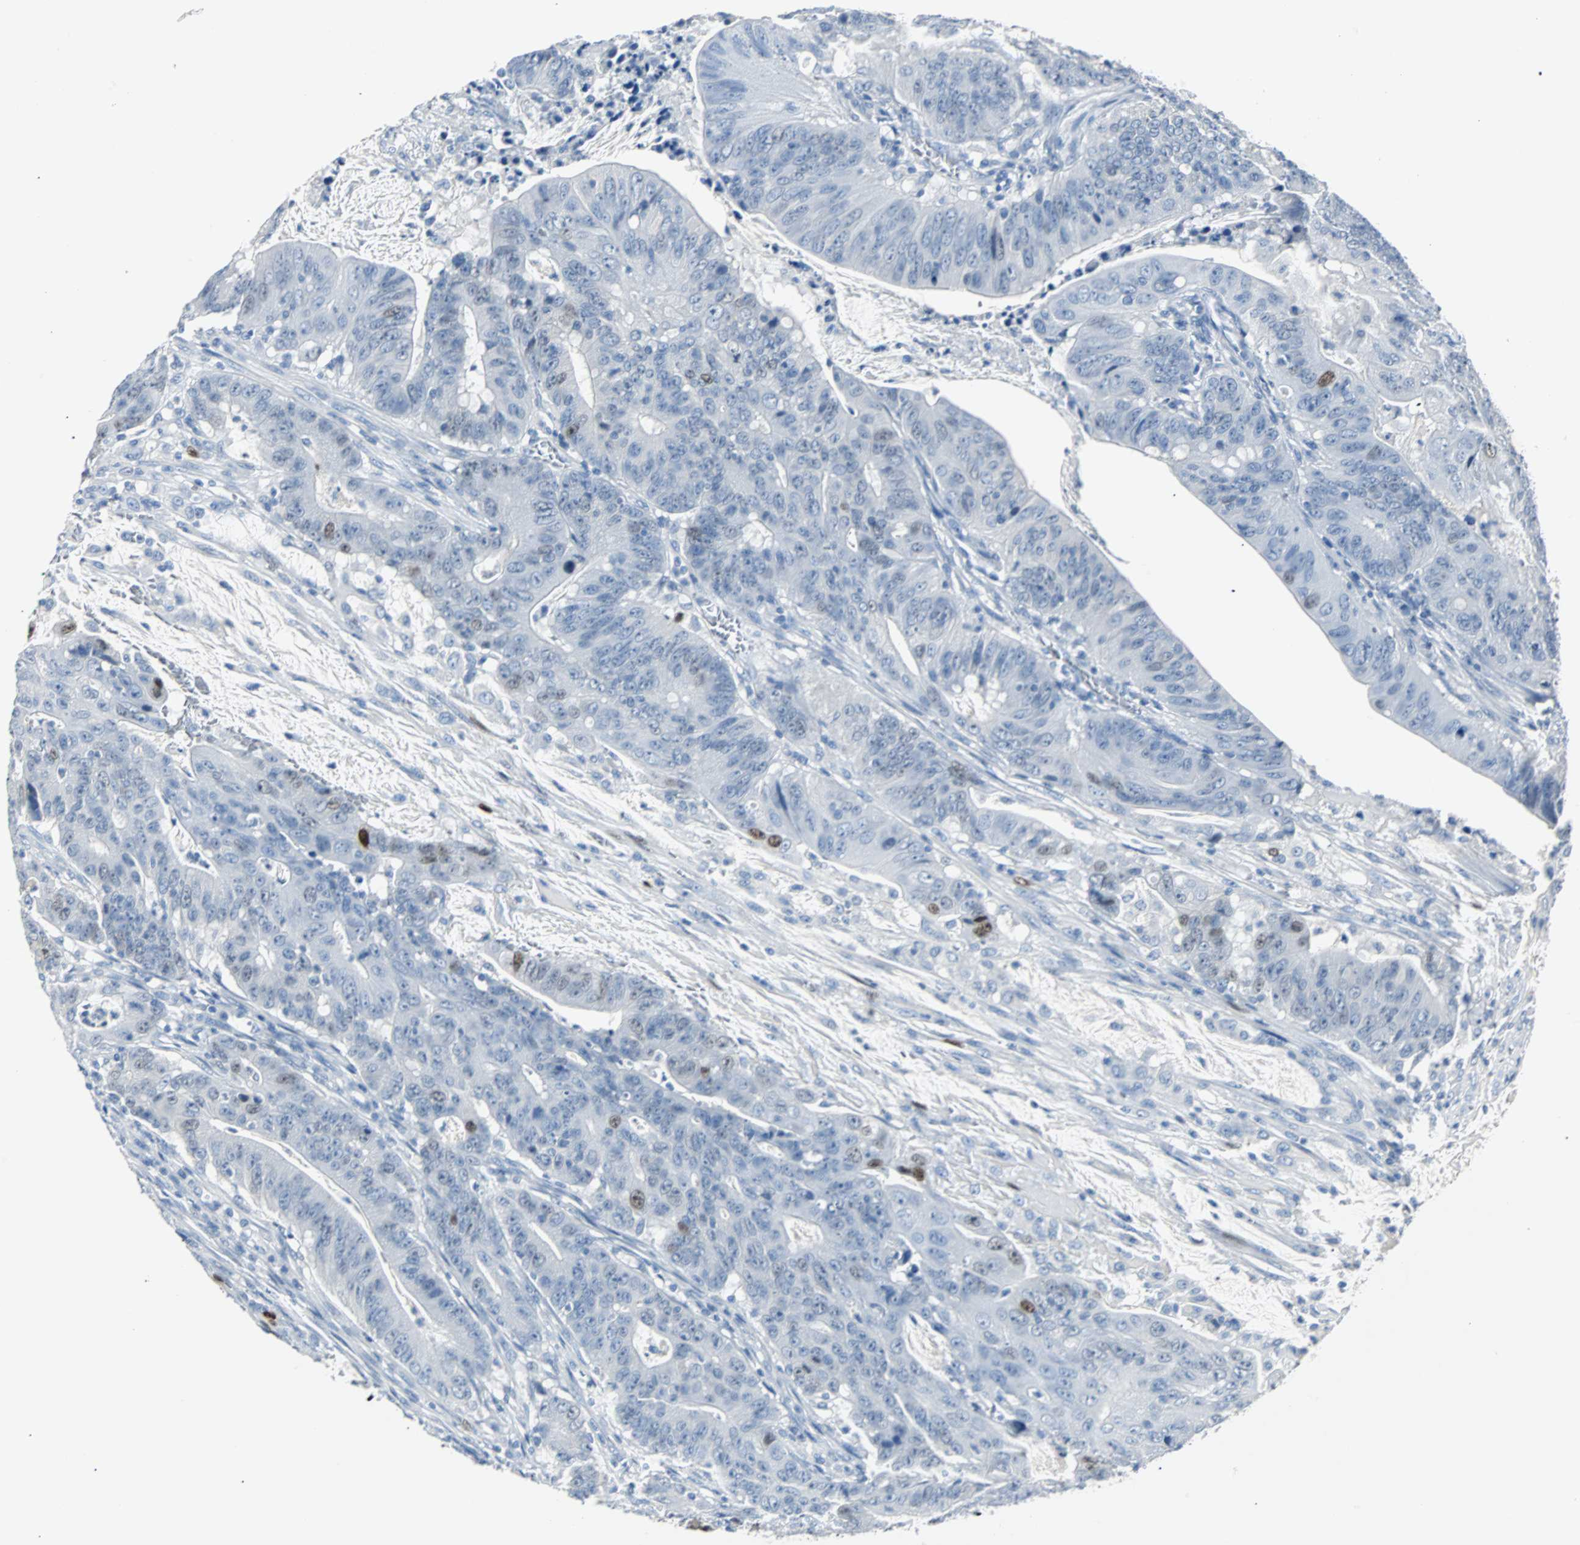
{"staining": {"intensity": "moderate", "quantity": "<25%", "location": "nuclear"}, "tissue": "colorectal cancer", "cell_type": "Tumor cells", "image_type": "cancer", "snomed": [{"axis": "morphology", "description": "Adenocarcinoma, NOS"}, {"axis": "topography", "description": "Colon"}], "caption": "An IHC micrograph of tumor tissue is shown. Protein staining in brown highlights moderate nuclear positivity in colorectal cancer (adenocarcinoma) within tumor cells. The staining was performed using DAB, with brown indicating positive protein expression. Nuclei are stained blue with hematoxylin.", "gene": "IL33", "patient": {"sex": "male", "age": 45}}